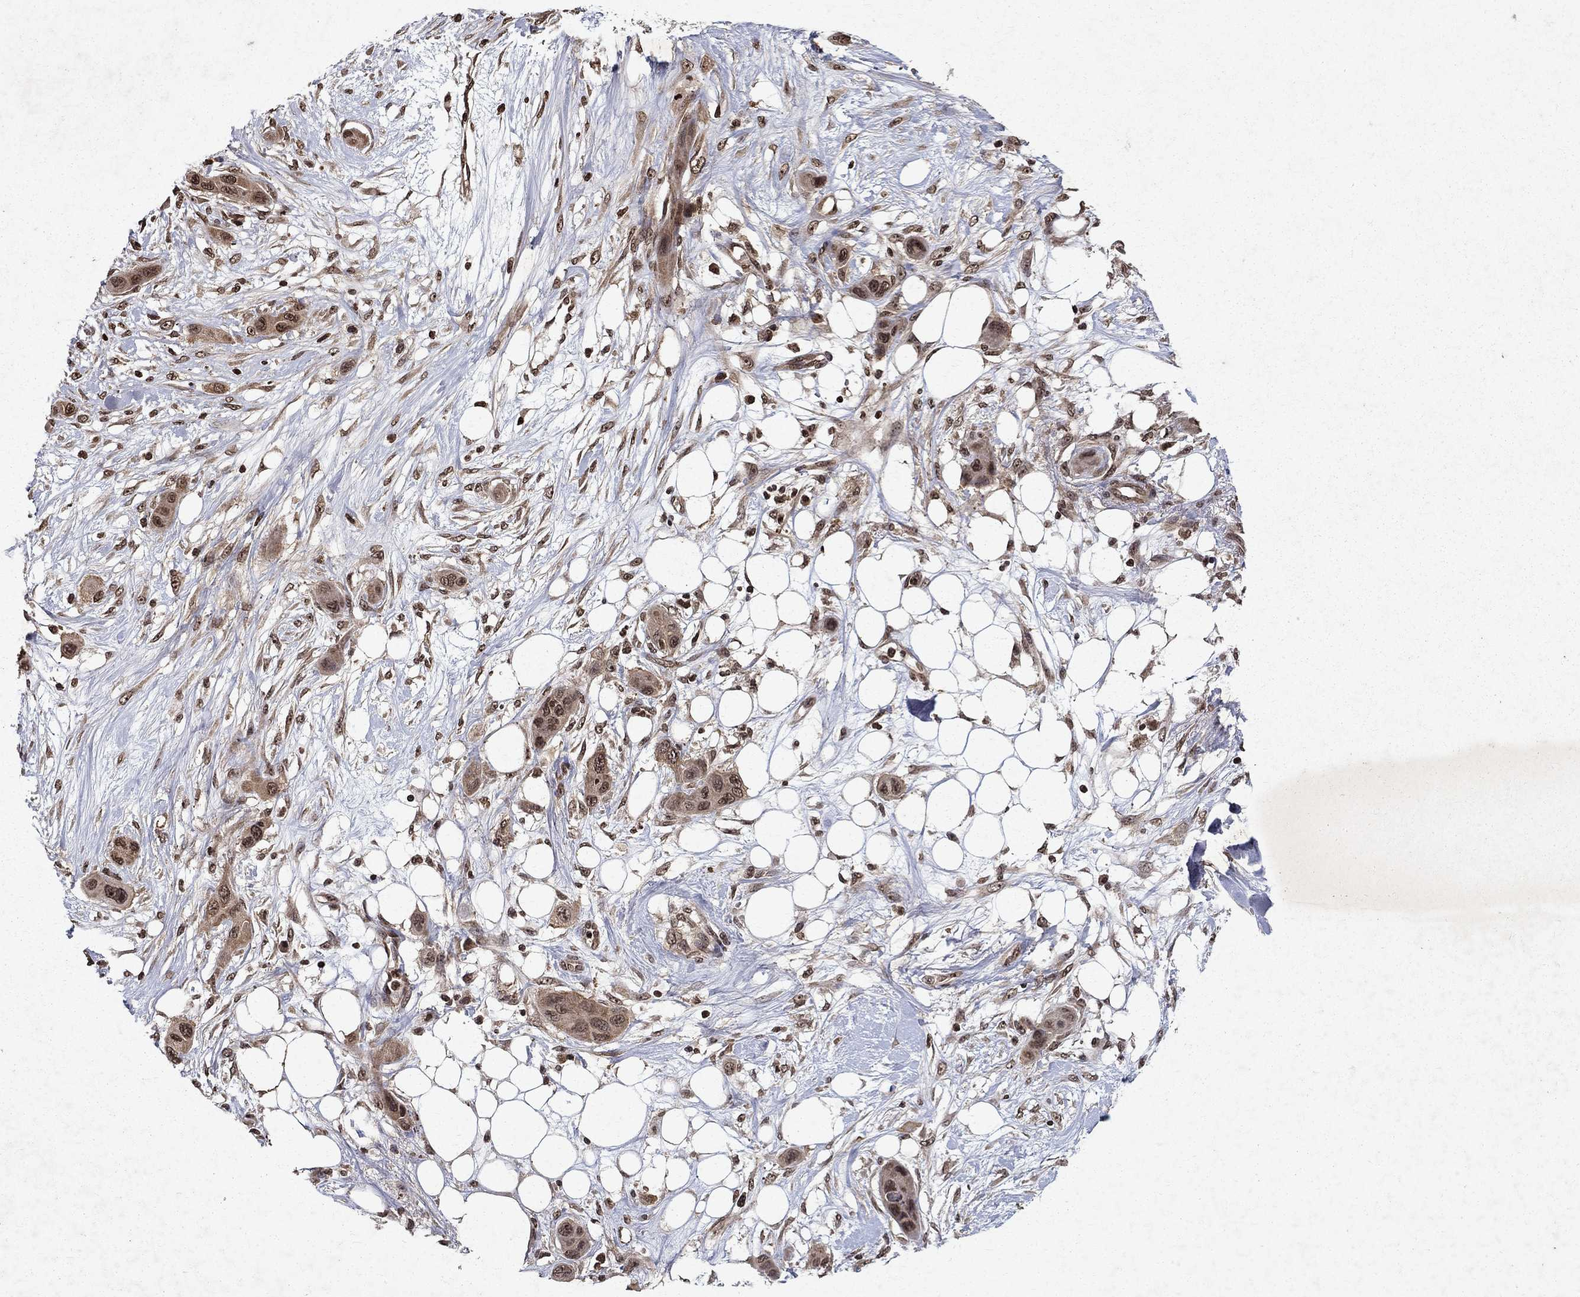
{"staining": {"intensity": "moderate", "quantity": "25%-75%", "location": "nuclear"}, "tissue": "skin cancer", "cell_type": "Tumor cells", "image_type": "cancer", "snomed": [{"axis": "morphology", "description": "Squamous cell carcinoma, NOS"}, {"axis": "topography", "description": "Skin"}], "caption": "Skin squamous cell carcinoma tissue demonstrates moderate nuclear expression in approximately 25%-75% of tumor cells, visualized by immunohistochemistry.", "gene": "PIN4", "patient": {"sex": "male", "age": 79}}